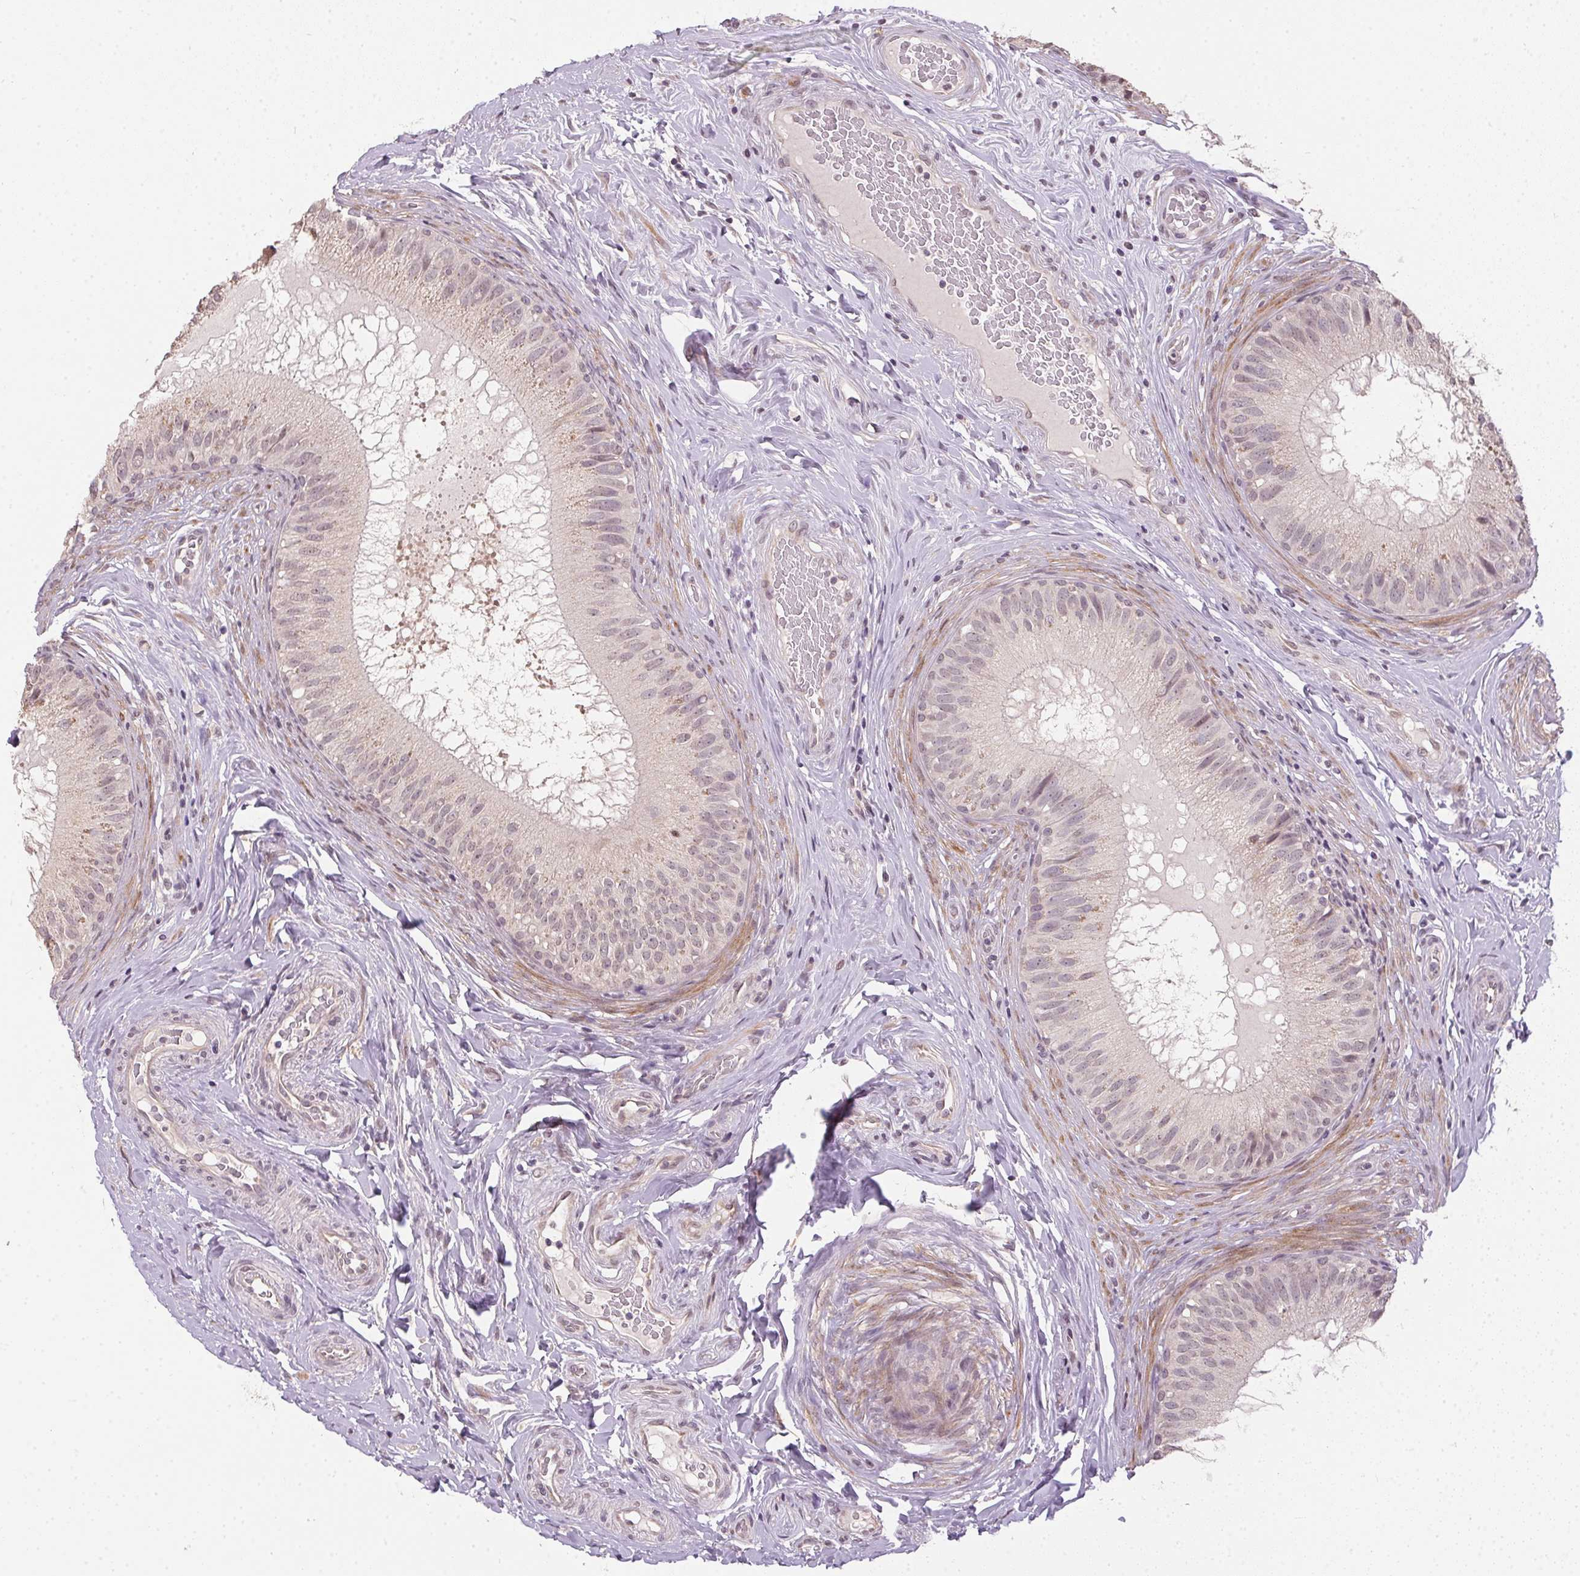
{"staining": {"intensity": "negative", "quantity": "none", "location": "none"}, "tissue": "epididymis", "cell_type": "Glandular cells", "image_type": "normal", "snomed": [{"axis": "morphology", "description": "Normal tissue, NOS"}, {"axis": "topography", "description": "Epididymis"}], "caption": "There is no significant staining in glandular cells of epididymis.", "gene": "PPP4R4", "patient": {"sex": "male", "age": 34}}